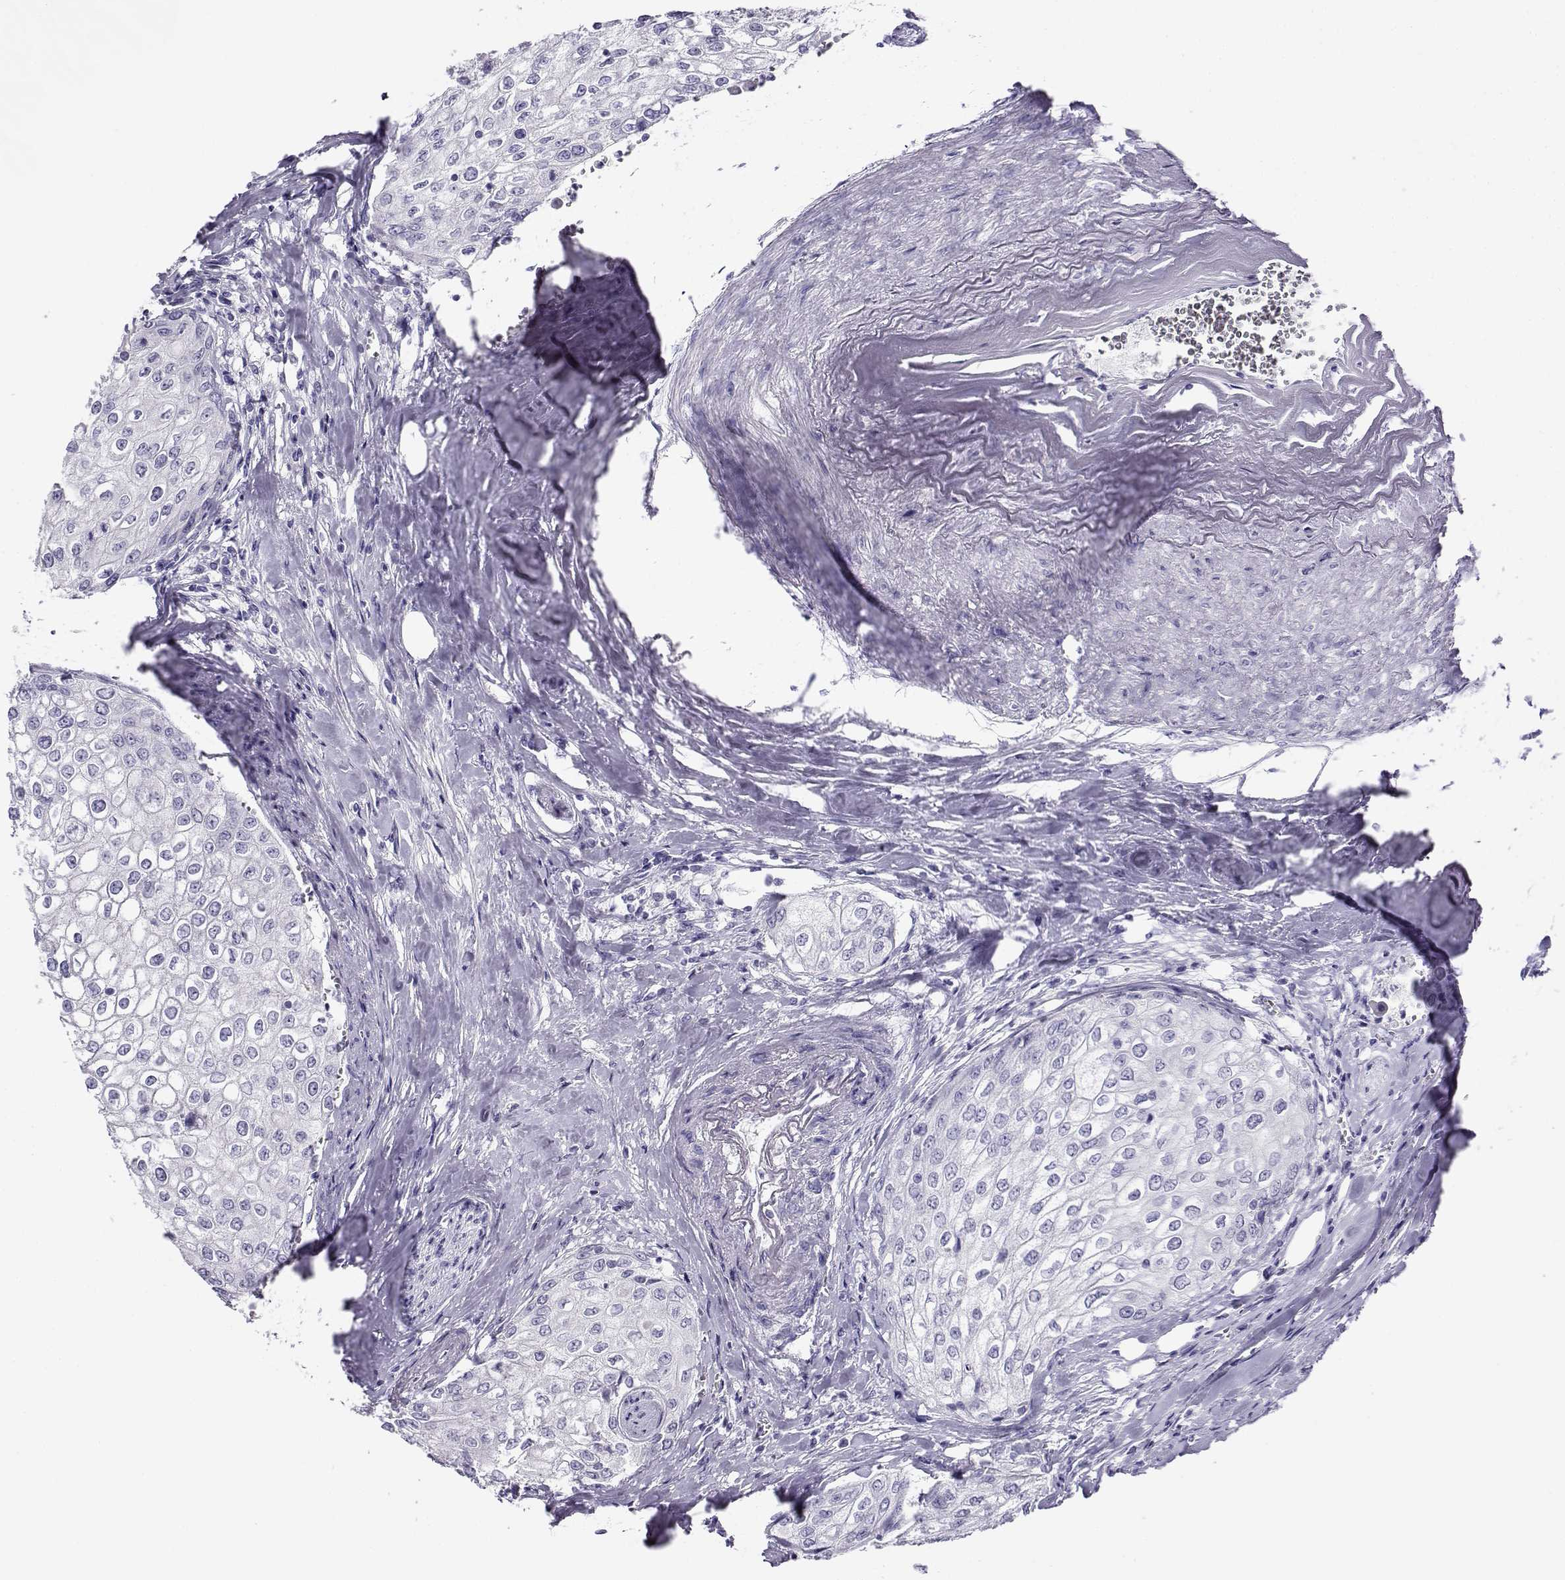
{"staining": {"intensity": "negative", "quantity": "none", "location": "none"}, "tissue": "urothelial cancer", "cell_type": "Tumor cells", "image_type": "cancer", "snomed": [{"axis": "morphology", "description": "Urothelial carcinoma, High grade"}, {"axis": "topography", "description": "Urinary bladder"}], "caption": "IHC of urothelial cancer shows no expression in tumor cells.", "gene": "CABS1", "patient": {"sex": "male", "age": 62}}